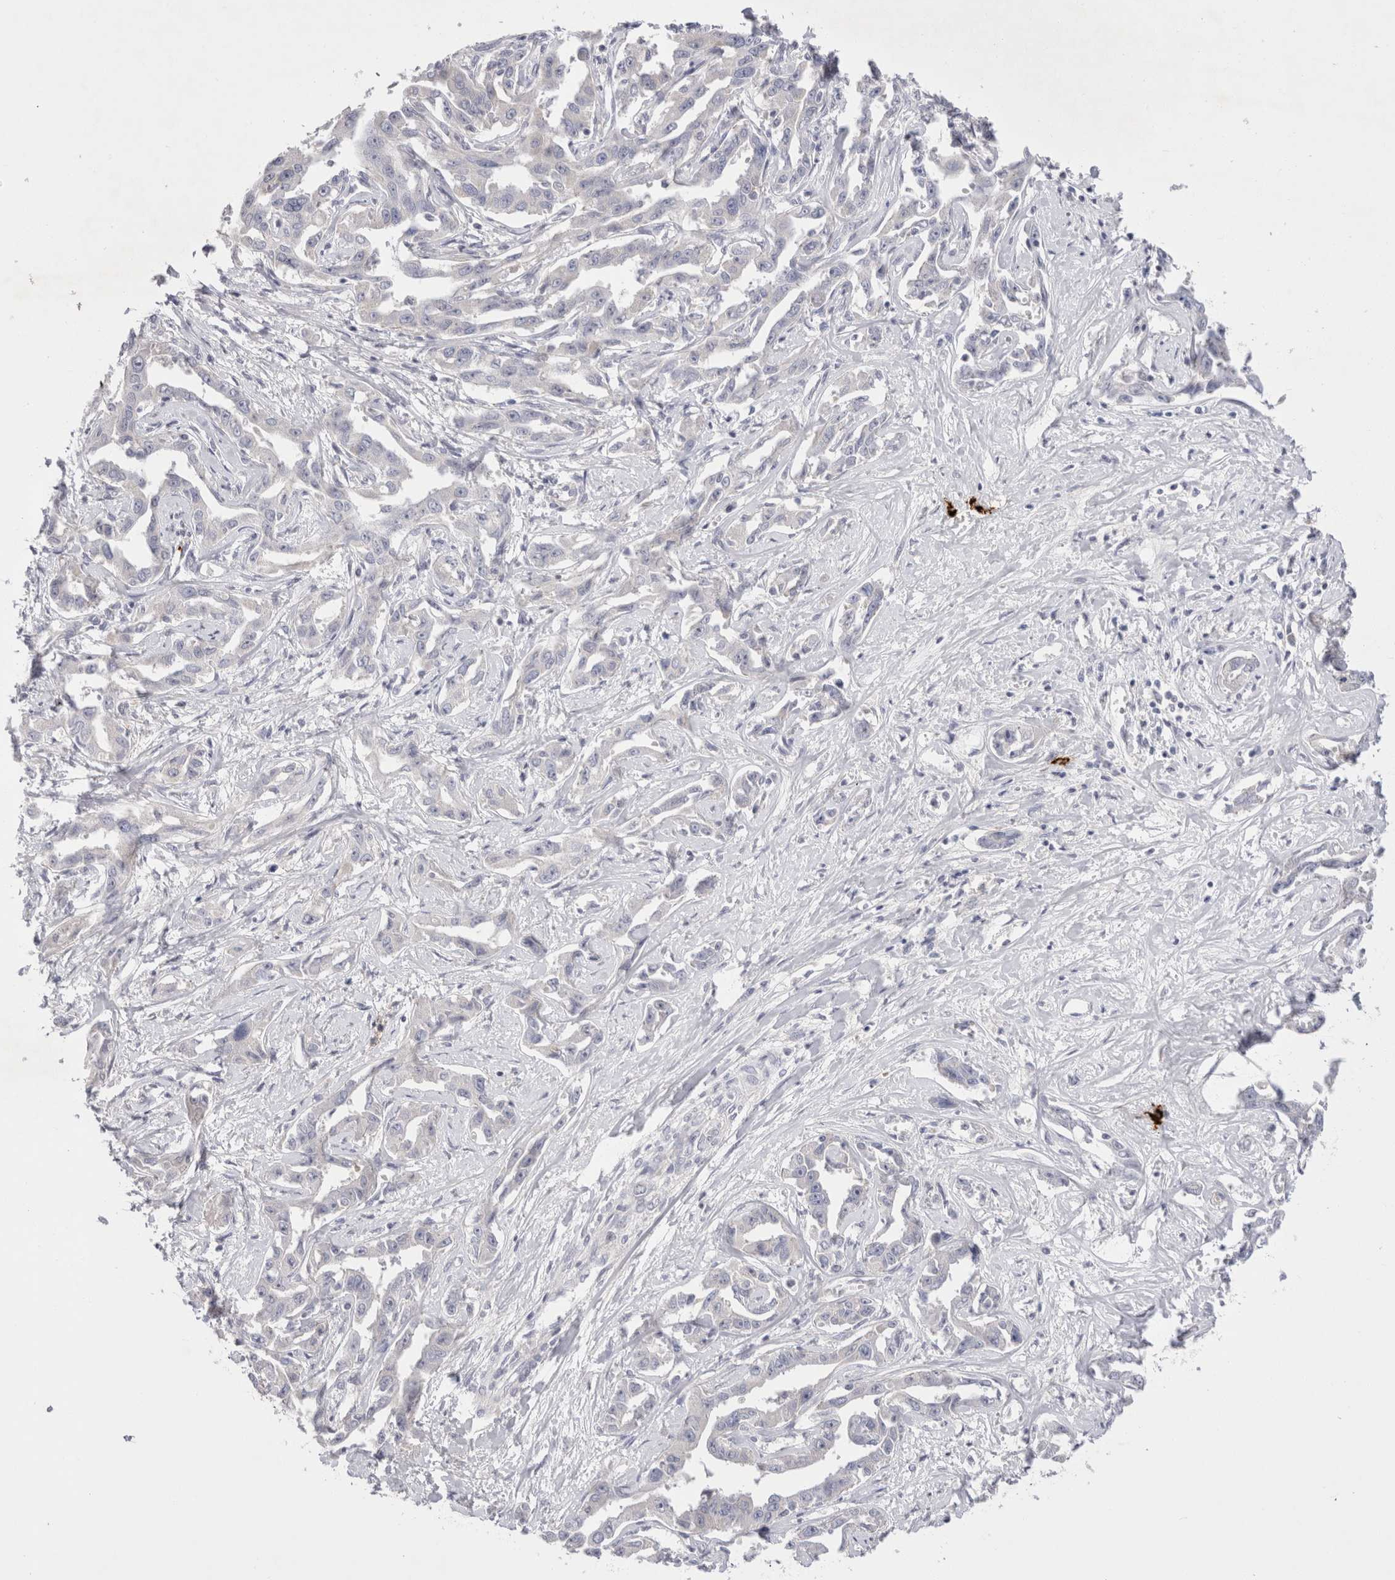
{"staining": {"intensity": "negative", "quantity": "none", "location": "none"}, "tissue": "liver cancer", "cell_type": "Tumor cells", "image_type": "cancer", "snomed": [{"axis": "morphology", "description": "Cholangiocarcinoma"}, {"axis": "topography", "description": "Liver"}], "caption": "Human liver cholangiocarcinoma stained for a protein using immunohistochemistry (IHC) reveals no expression in tumor cells.", "gene": "SPINK2", "patient": {"sex": "male", "age": 59}}